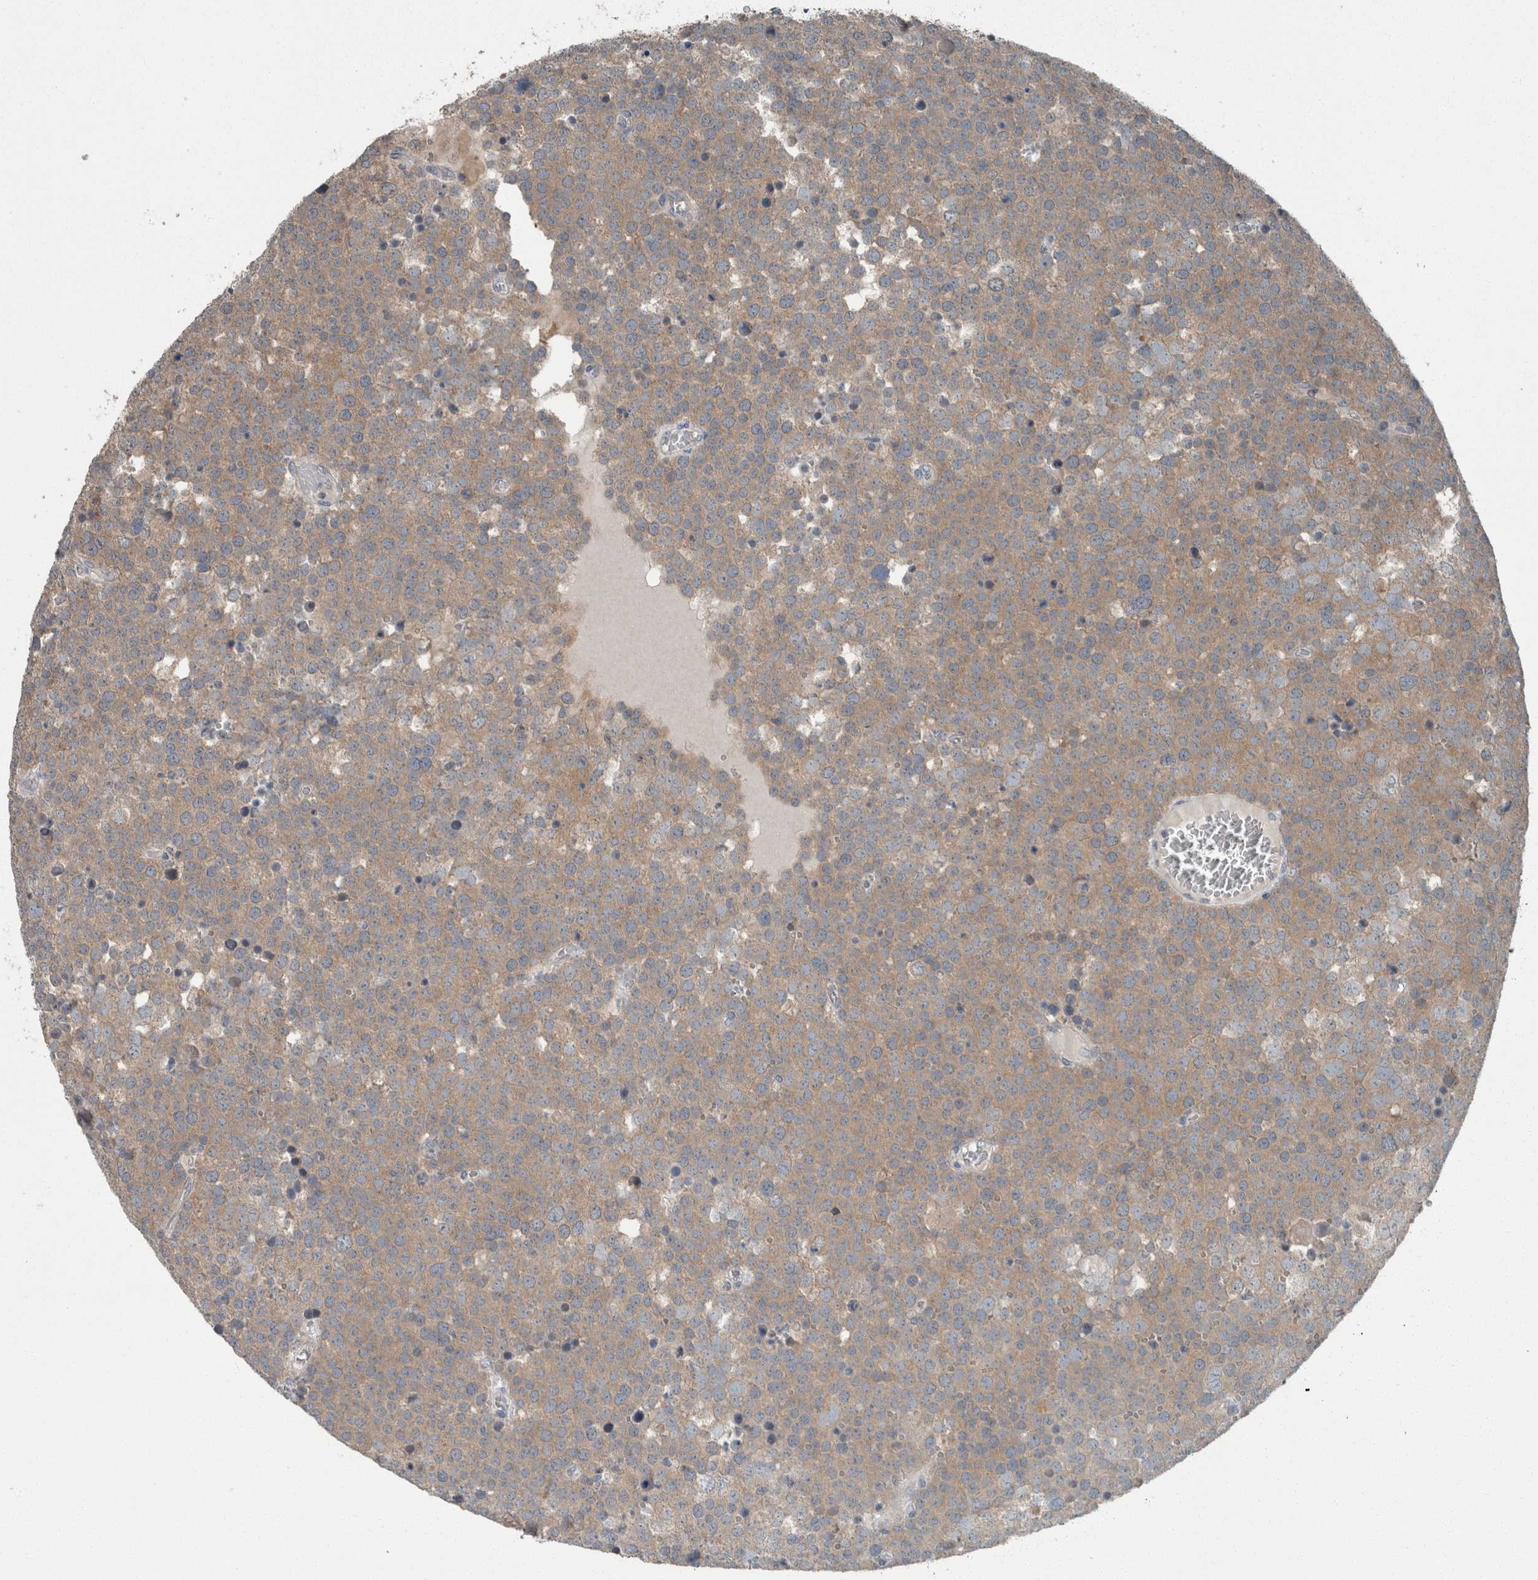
{"staining": {"intensity": "weak", "quantity": "25%-75%", "location": "cytoplasmic/membranous"}, "tissue": "testis cancer", "cell_type": "Tumor cells", "image_type": "cancer", "snomed": [{"axis": "morphology", "description": "Seminoma, NOS"}, {"axis": "topography", "description": "Testis"}], "caption": "This image displays IHC staining of testis cancer, with low weak cytoplasmic/membranous expression in approximately 25%-75% of tumor cells.", "gene": "KNTC1", "patient": {"sex": "male", "age": 71}}